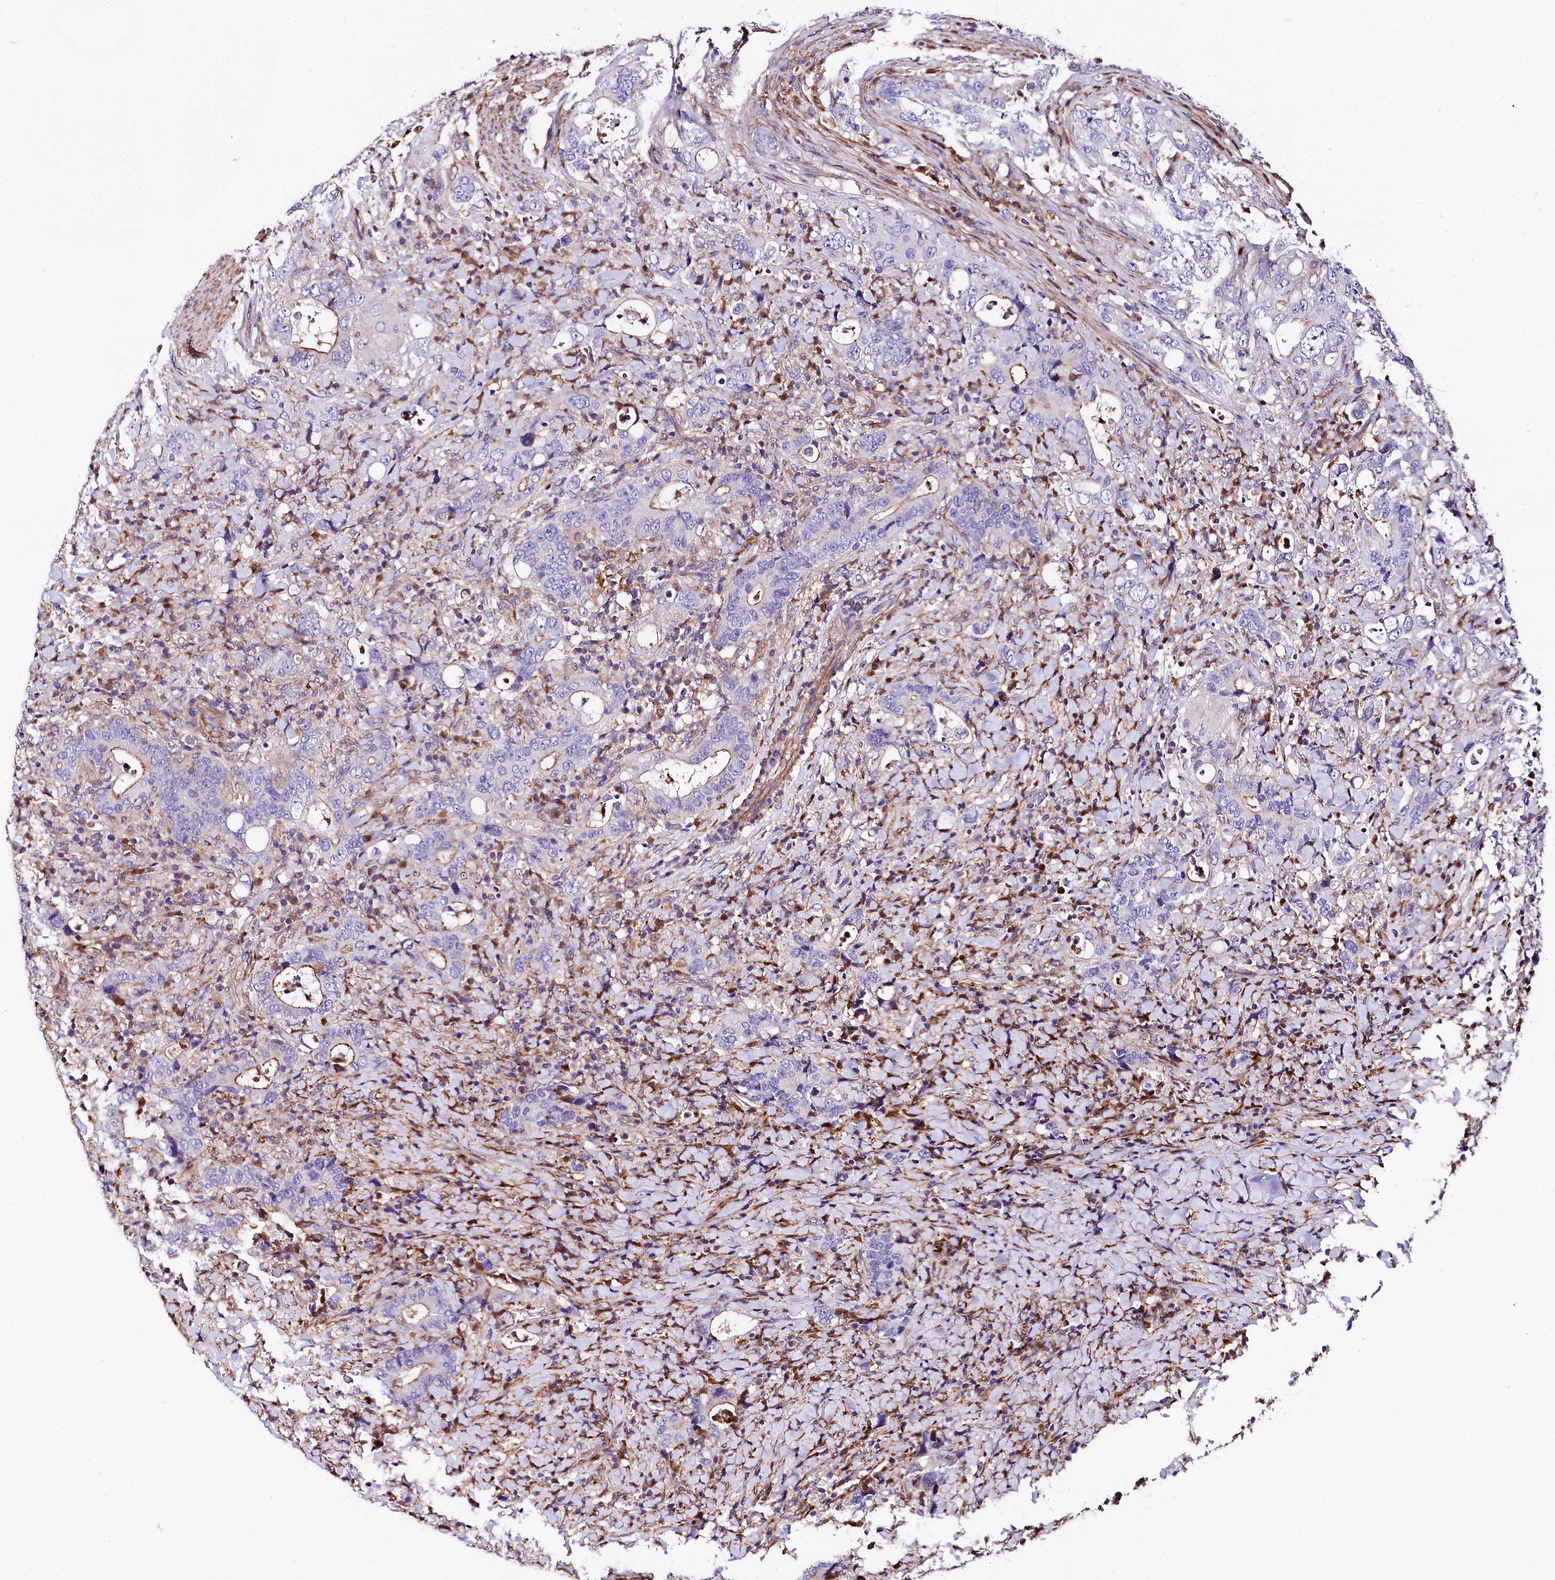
{"staining": {"intensity": "moderate", "quantity": "<25%", "location": "cytoplasmic/membranous"}, "tissue": "colorectal cancer", "cell_type": "Tumor cells", "image_type": "cancer", "snomed": [{"axis": "morphology", "description": "Adenocarcinoma, NOS"}, {"axis": "topography", "description": "Colon"}], "caption": "Adenocarcinoma (colorectal) was stained to show a protein in brown. There is low levels of moderate cytoplasmic/membranous expression in about <25% of tumor cells. The staining was performed using DAB (3,3'-diaminobenzidine) to visualize the protein expression in brown, while the nuclei were stained in blue with hematoxylin (Magnification: 20x).", "gene": "FCHSD2", "patient": {"sex": "female", "age": 75}}